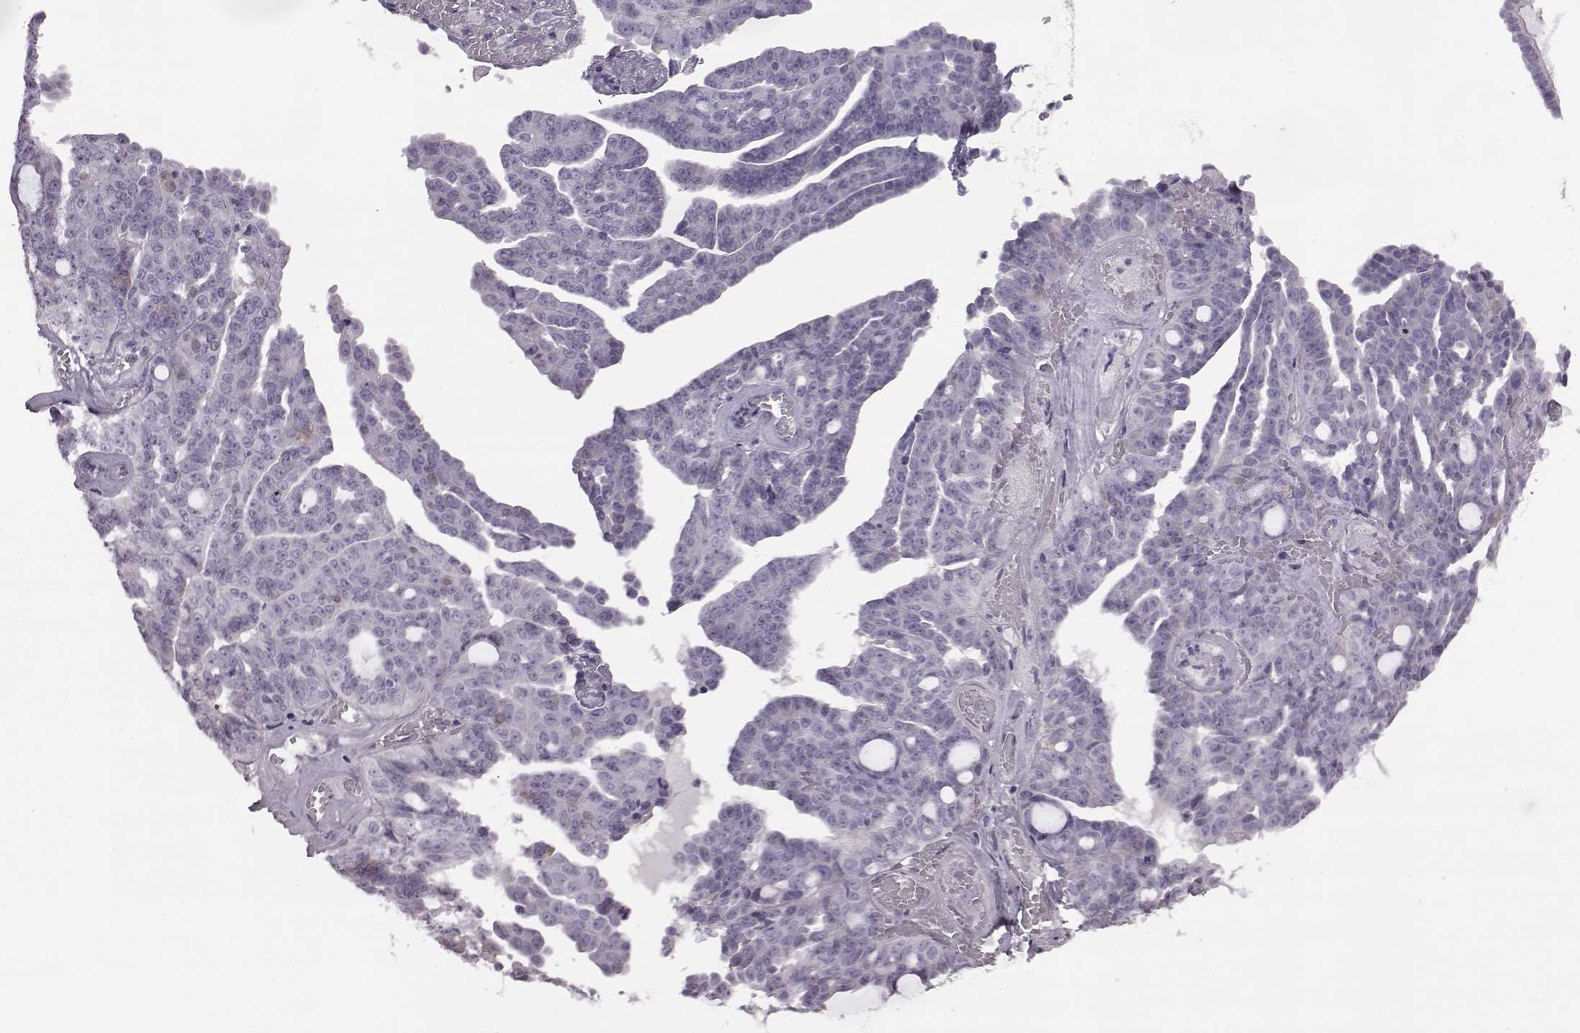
{"staining": {"intensity": "negative", "quantity": "none", "location": "none"}, "tissue": "ovarian cancer", "cell_type": "Tumor cells", "image_type": "cancer", "snomed": [{"axis": "morphology", "description": "Cystadenocarcinoma, serous, NOS"}, {"axis": "topography", "description": "Ovary"}], "caption": "Immunohistochemical staining of ovarian serous cystadenocarcinoma reveals no significant expression in tumor cells. (DAB (3,3'-diaminobenzidine) immunohistochemistry (IHC), high magnification).", "gene": "ODAD4", "patient": {"sex": "female", "age": 71}}